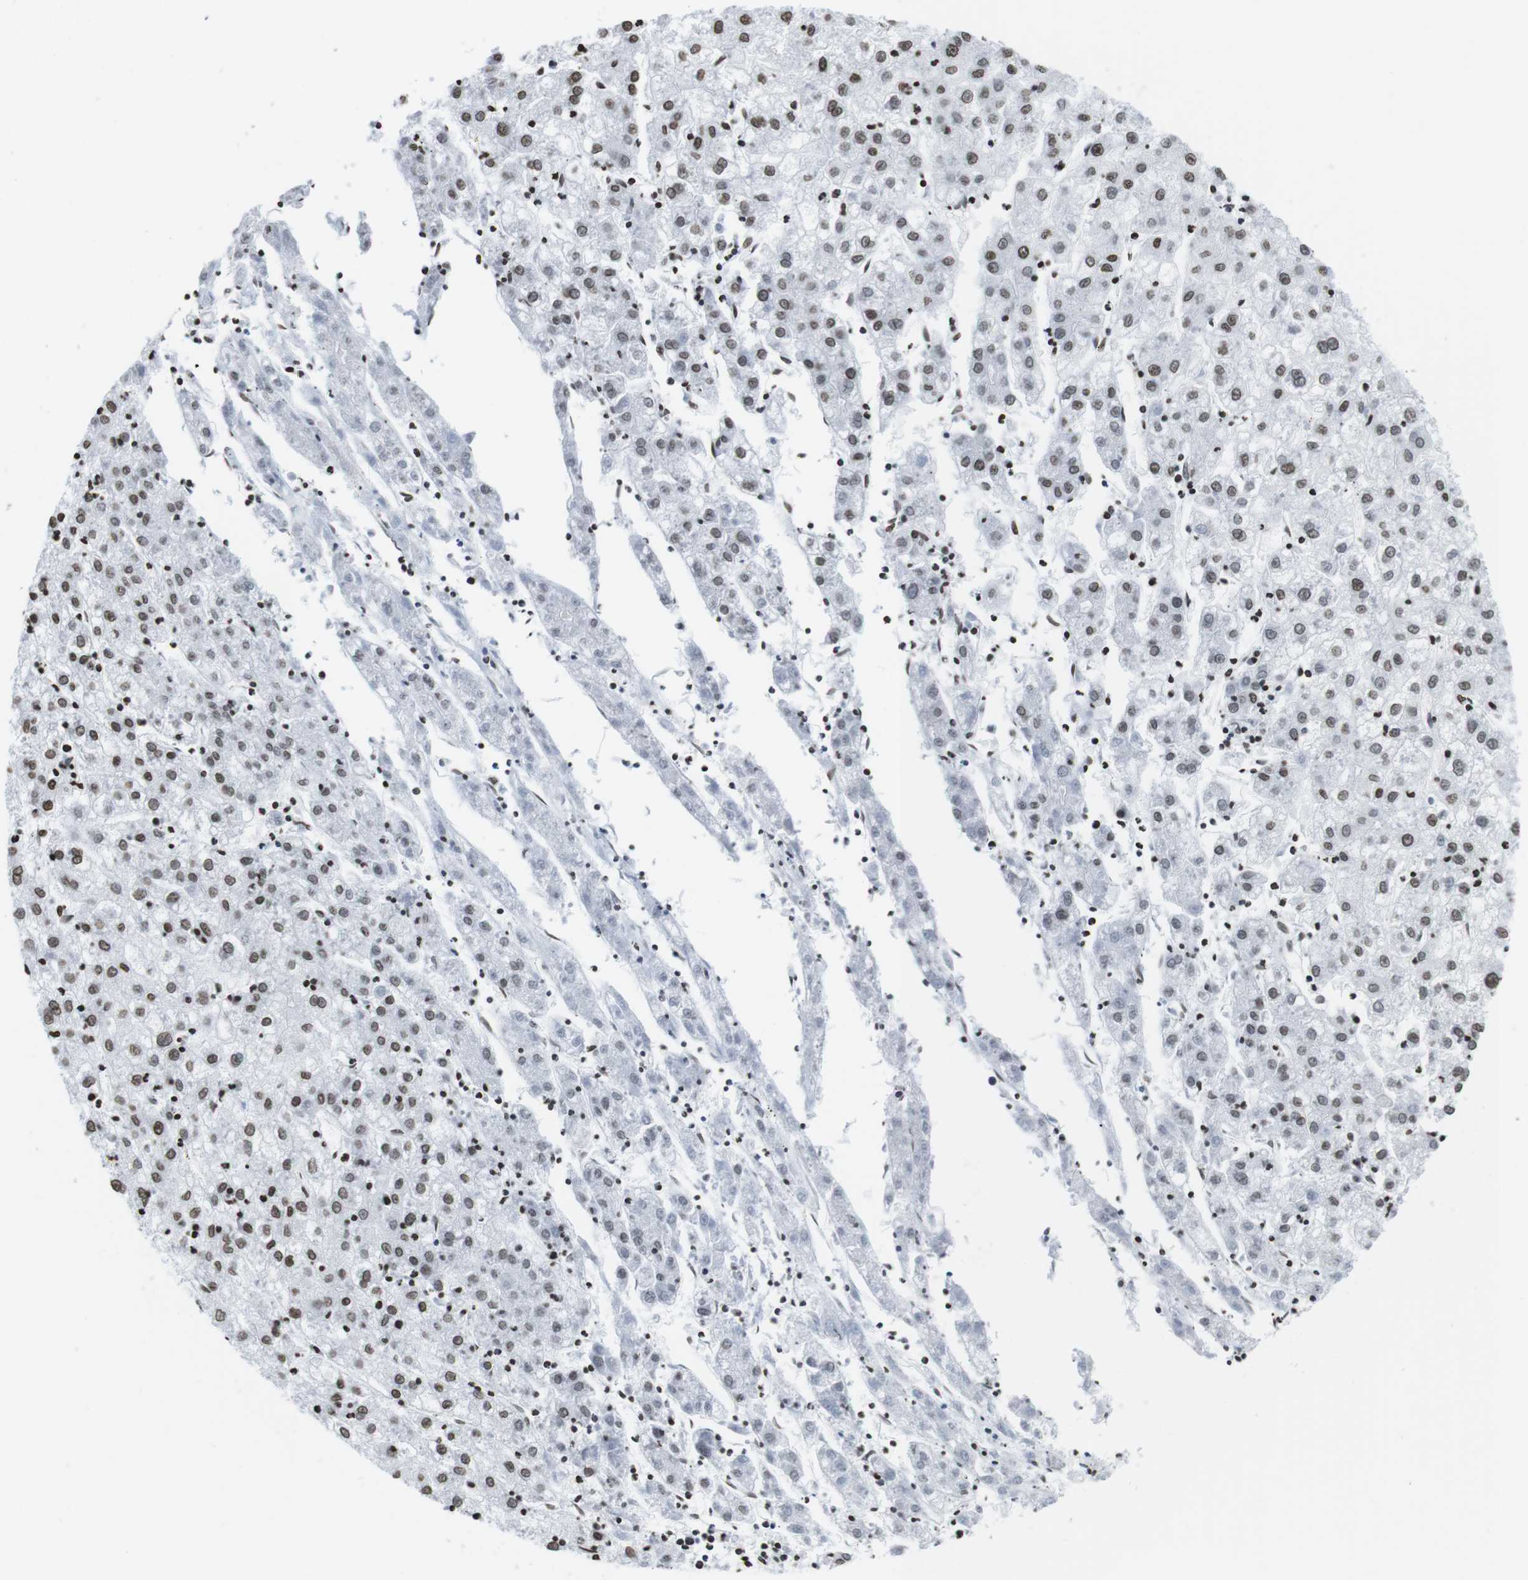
{"staining": {"intensity": "moderate", "quantity": "25%-75%", "location": "nuclear"}, "tissue": "liver cancer", "cell_type": "Tumor cells", "image_type": "cancer", "snomed": [{"axis": "morphology", "description": "Carcinoma, Hepatocellular, NOS"}, {"axis": "topography", "description": "Liver"}], "caption": "IHC photomicrograph of human liver hepatocellular carcinoma stained for a protein (brown), which reveals medium levels of moderate nuclear positivity in approximately 25%-75% of tumor cells.", "gene": "BSX", "patient": {"sex": "male", "age": 72}}